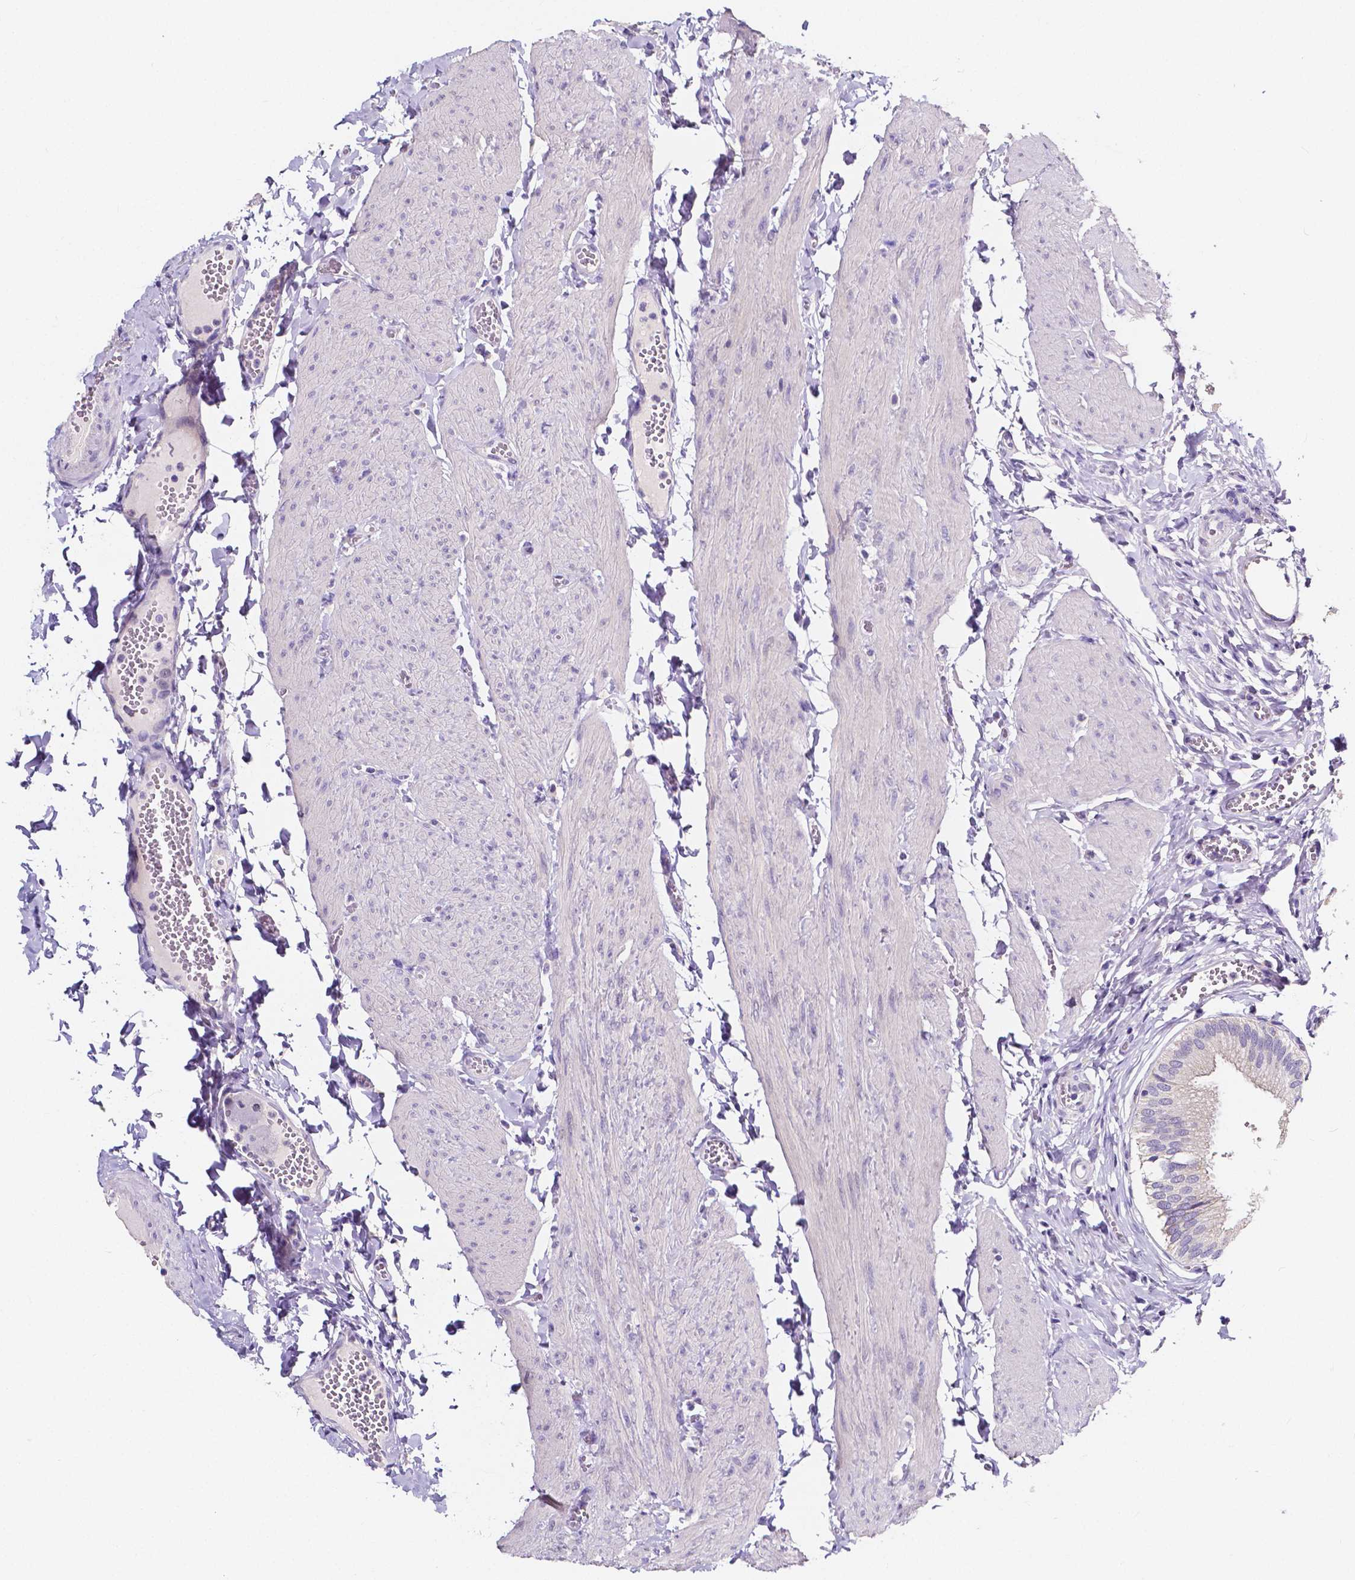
{"staining": {"intensity": "negative", "quantity": "none", "location": "none"}, "tissue": "gallbladder", "cell_type": "Glandular cells", "image_type": "normal", "snomed": [{"axis": "morphology", "description": "Normal tissue, NOS"}, {"axis": "topography", "description": "Gallbladder"}, {"axis": "topography", "description": "Peripheral nerve tissue"}], "caption": "The photomicrograph exhibits no significant staining in glandular cells of gallbladder.", "gene": "ACP5", "patient": {"sex": "male", "age": 17}}